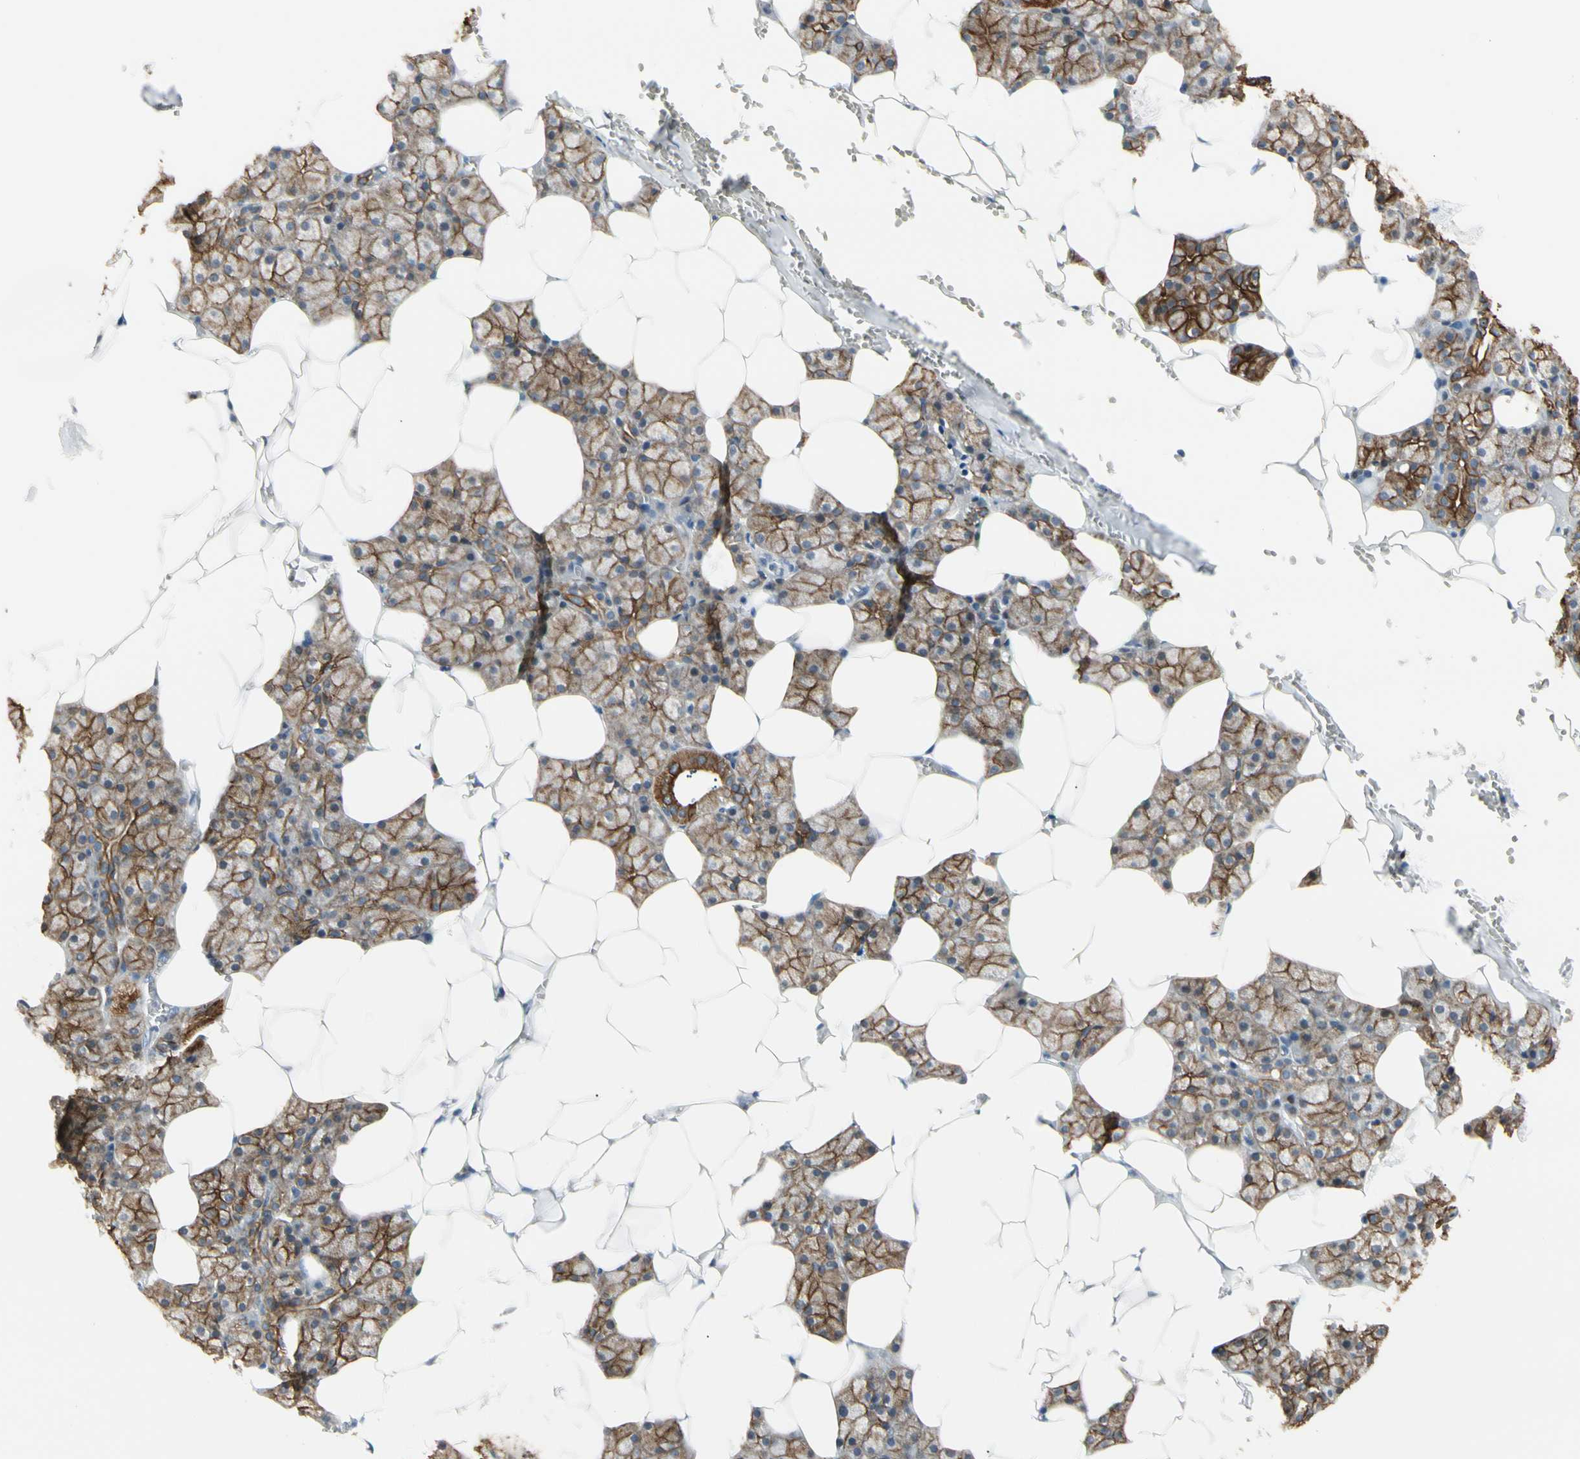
{"staining": {"intensity": "strong", "quantity": ">75%", "location": "cytoplasmic/membranous"}, "tissue": "salivary gland", "cell_type": "Glandular cells", "image_type": "normal", "snomed": [{"axis": "morphology", "description": "Normal tissue, NOS"}, {"axis": "topography", "description": "Salivary gland"}], "caption": "Immunohistochemistry (IHC) of normal salivary gland demonstrates high levels of strong cytoplasmic/membranous positivity in approximately >75% of glandular cells.", "gene": "ATXN1", "patient": {"sex": "male", "age": 62}}